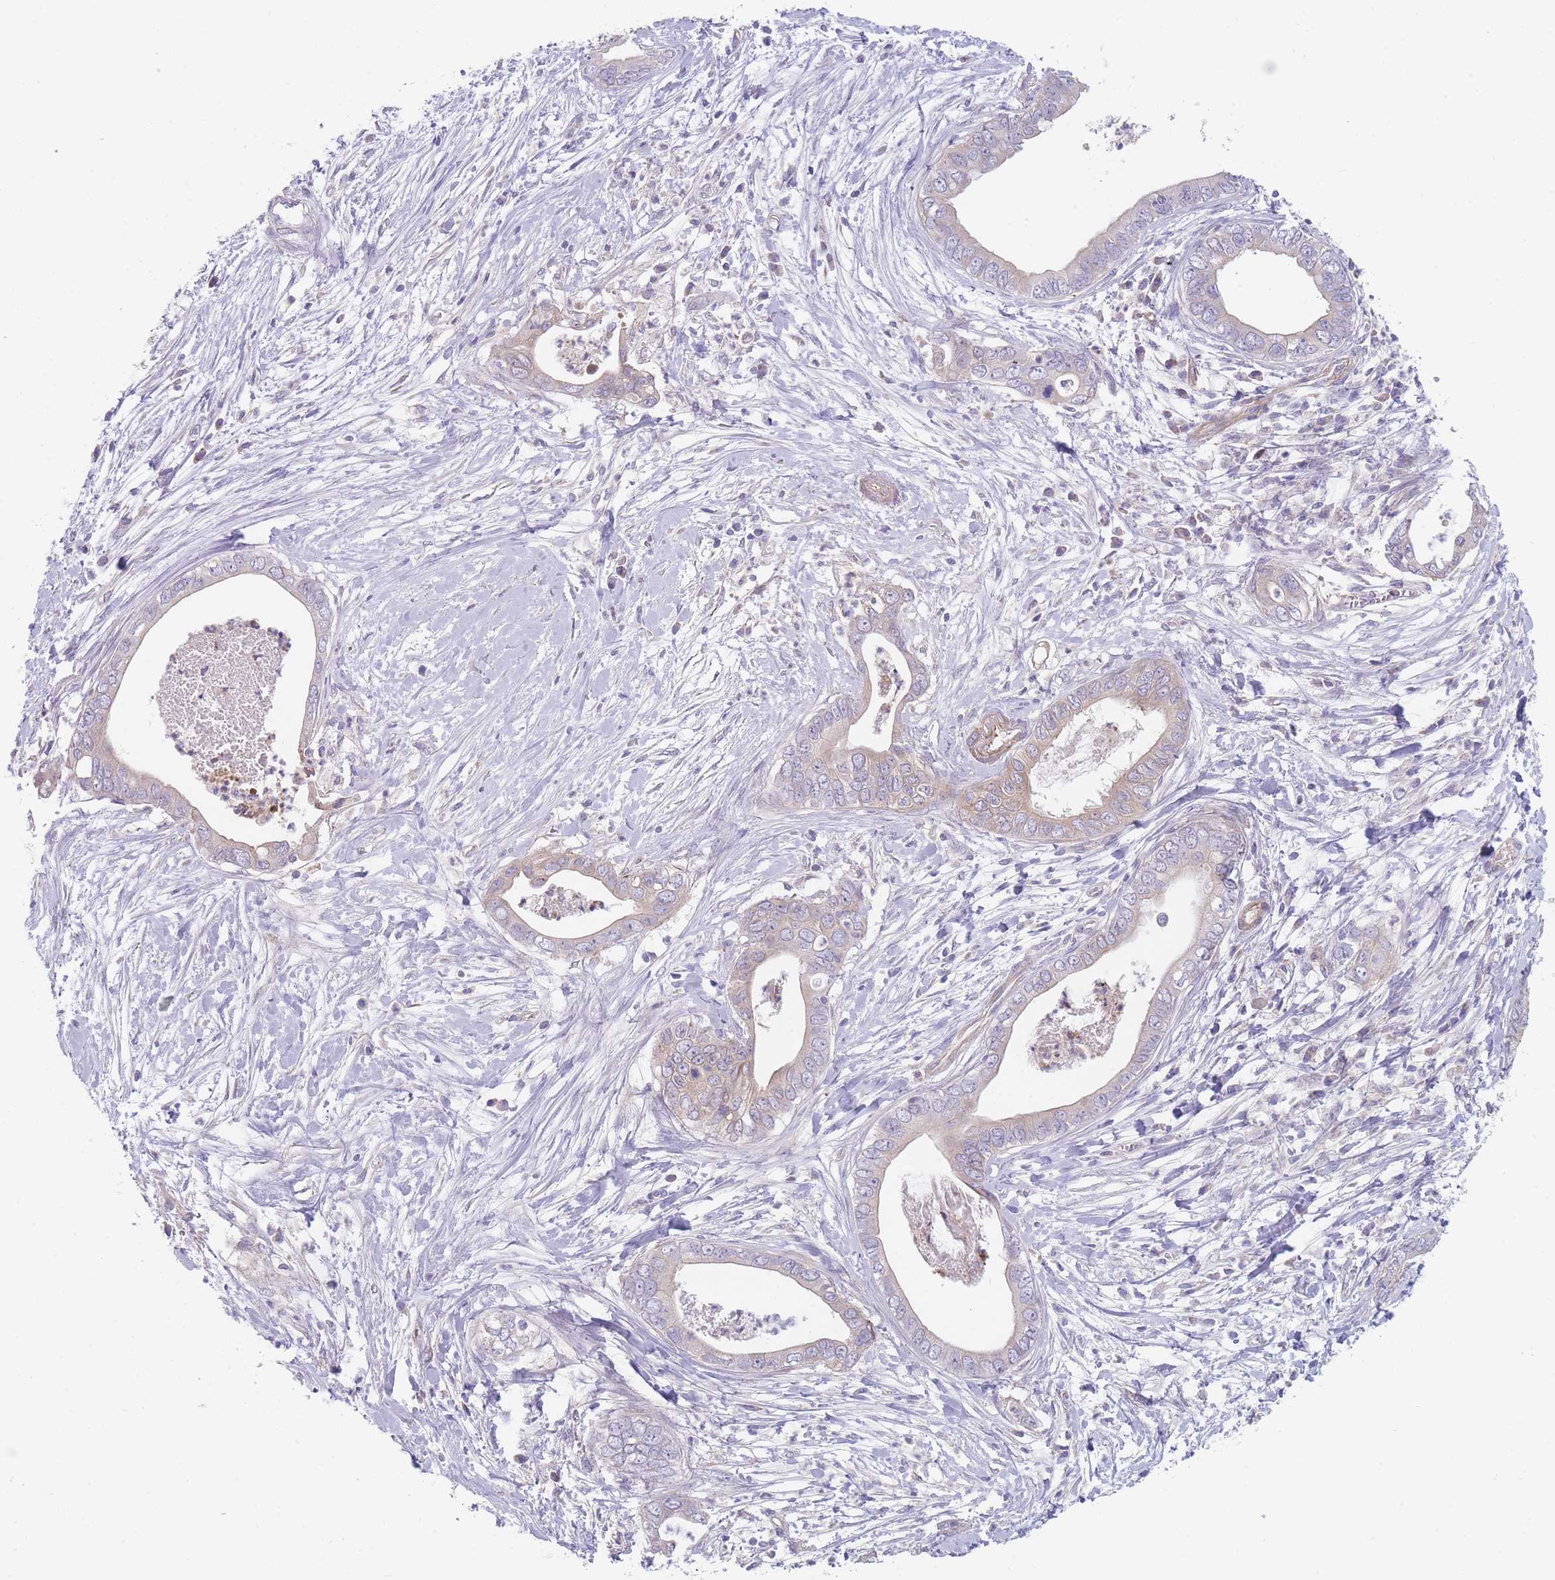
{"staining": {"intensity": "negative", "quantity": "none", "location": "none"}, "tissue": "pancreatic cancer", "cell_type": "Tumor cells", "image_type": "cancer", "snomed": [{"axis": "morphology", "description": "Adenocarcinoma, NOS"}, {"axis": "topography", "description": "Pancreas"}], "caption": "Tumor cells are negative for brown protein staining in pancreatic cancer (adenocarcinoma).", "gene": "SMPD4", "patient": {"sex": "male", "age": 75}}